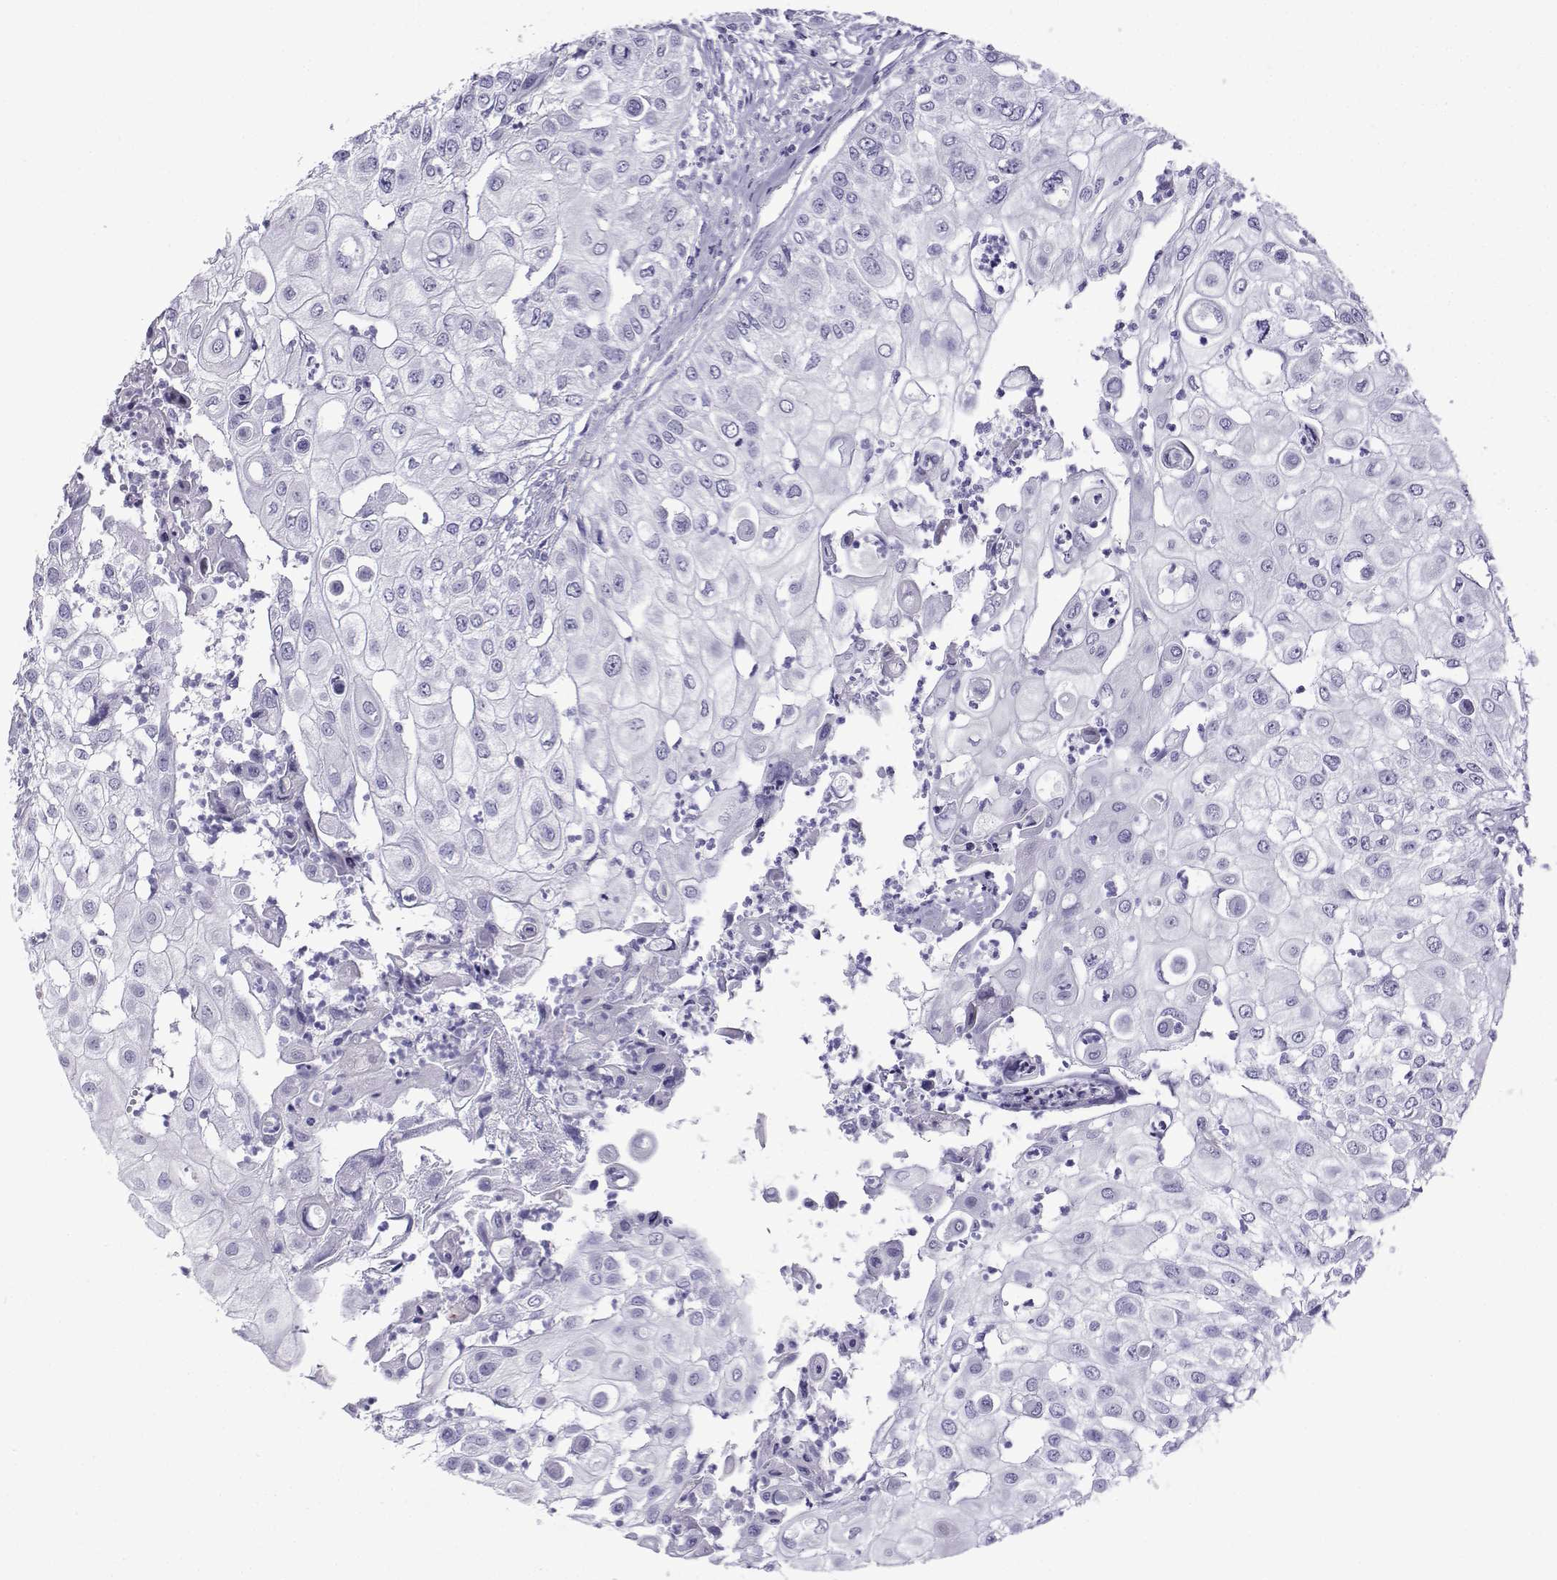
{"staining": {"intensity": "negative", "quantity": "none", "location": "none"}, "tissue": "urothelial cancer", "cell_type": "Tumor cells", "image_type": "cancer", "snomed": [{"axis": "morphology", "description": "Urothelial carcinoma, High grade"}, {"axis": "topography", "description": "Urinary bladder"}], "caption": "A high-resolution micrograph shows immunohistochemistry staining of urothelial carcinoma (high-grade), which reveals no significant staining in tumor cells.", "gene": "TRIM46", "patient": {"sex": "female", "age": 79}}